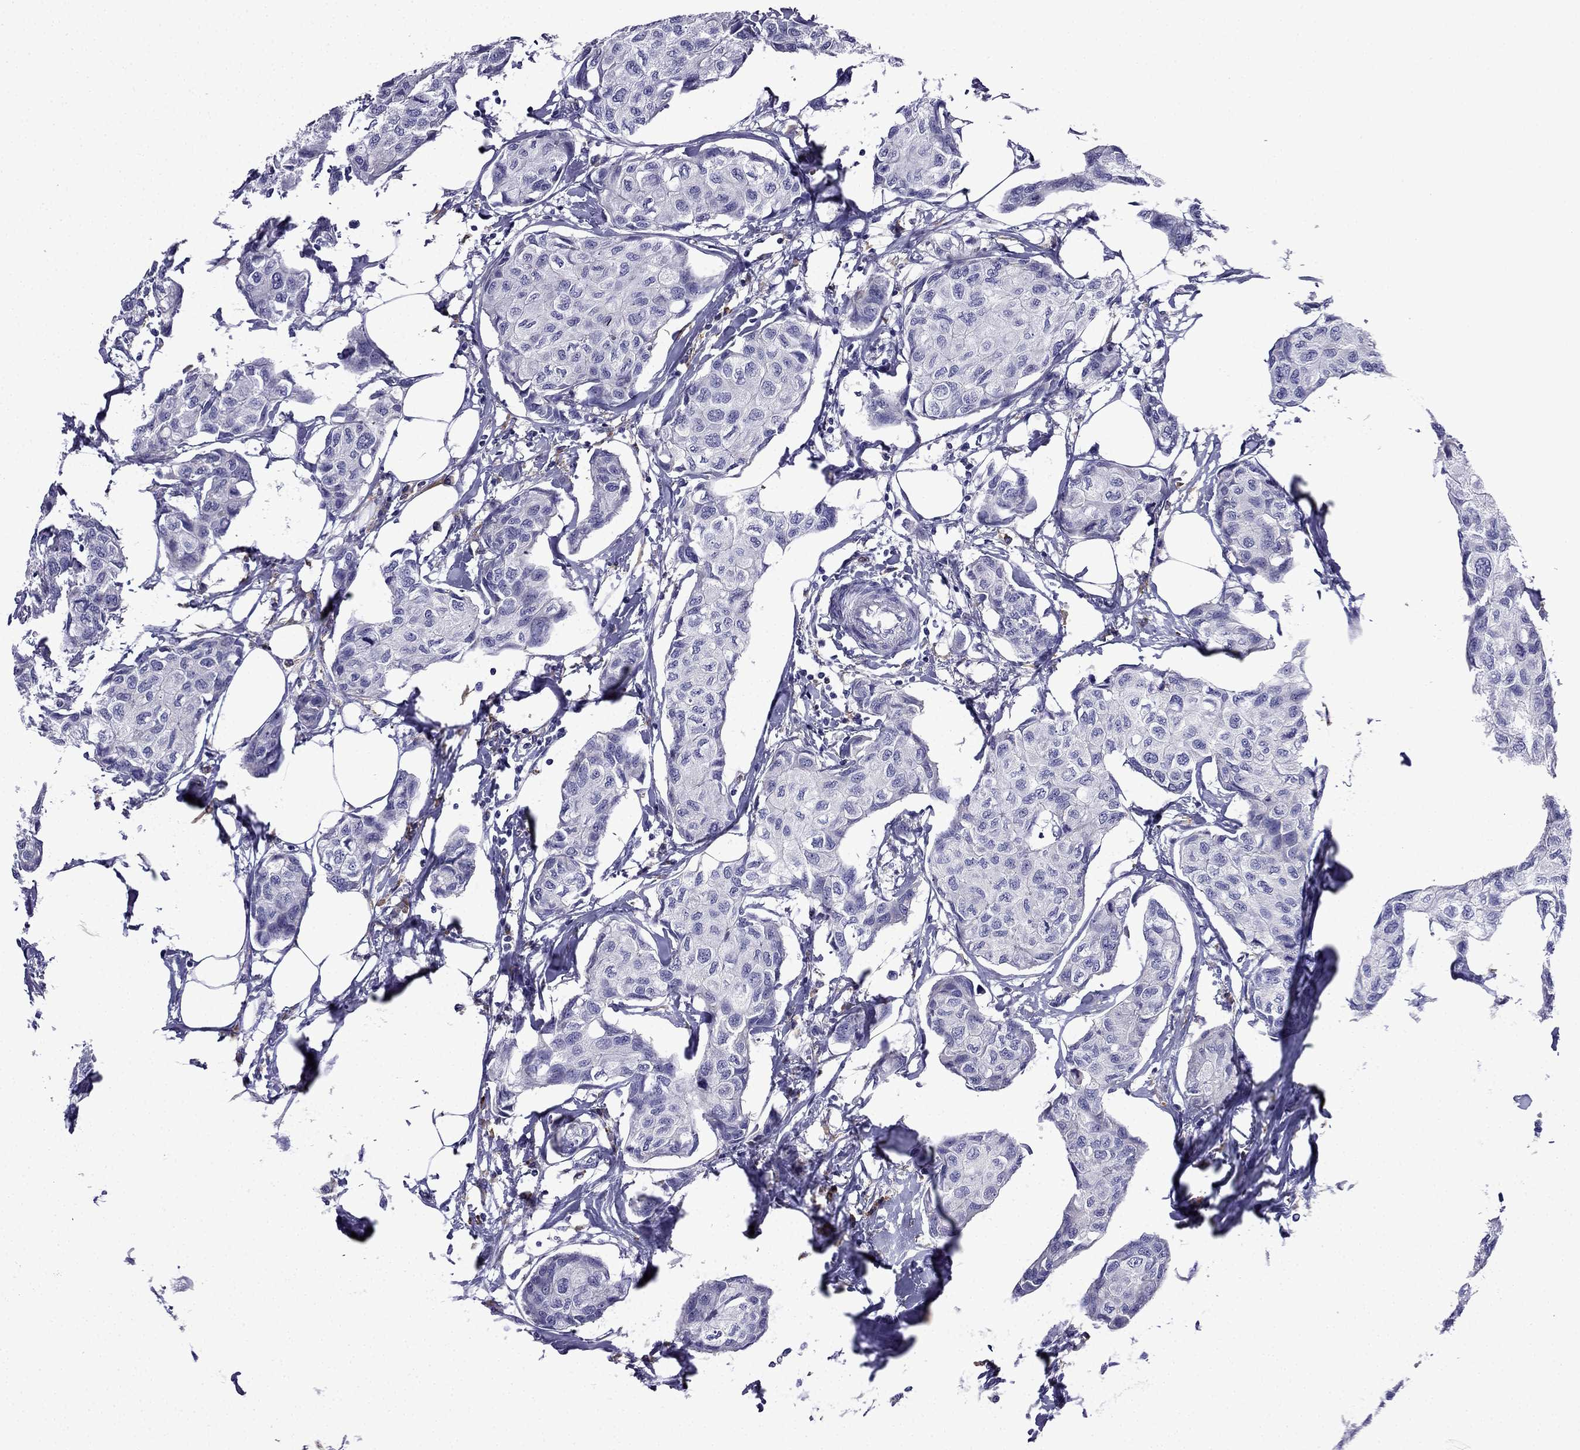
{"staining": {"intensity": "negative", "quantity": "none", "location": "none"}, "tissue": "breast cancer", "cell_type": "Tumor cells", "image_type": "cancer", "snomed": [{"axis": "morphology", "description": "Duct carcinoma"}, {"axis": "topography", "description": "Breast"}], "caption": "This micrograph is of breast cancer stained with immunohistochemistry (IHC) to label a protein in brown with the nuclei are counter-stained blue. There is no expression in tumor cells.", "gene": "TSSK4", "patient": {"sex": "female", "age": 80}}